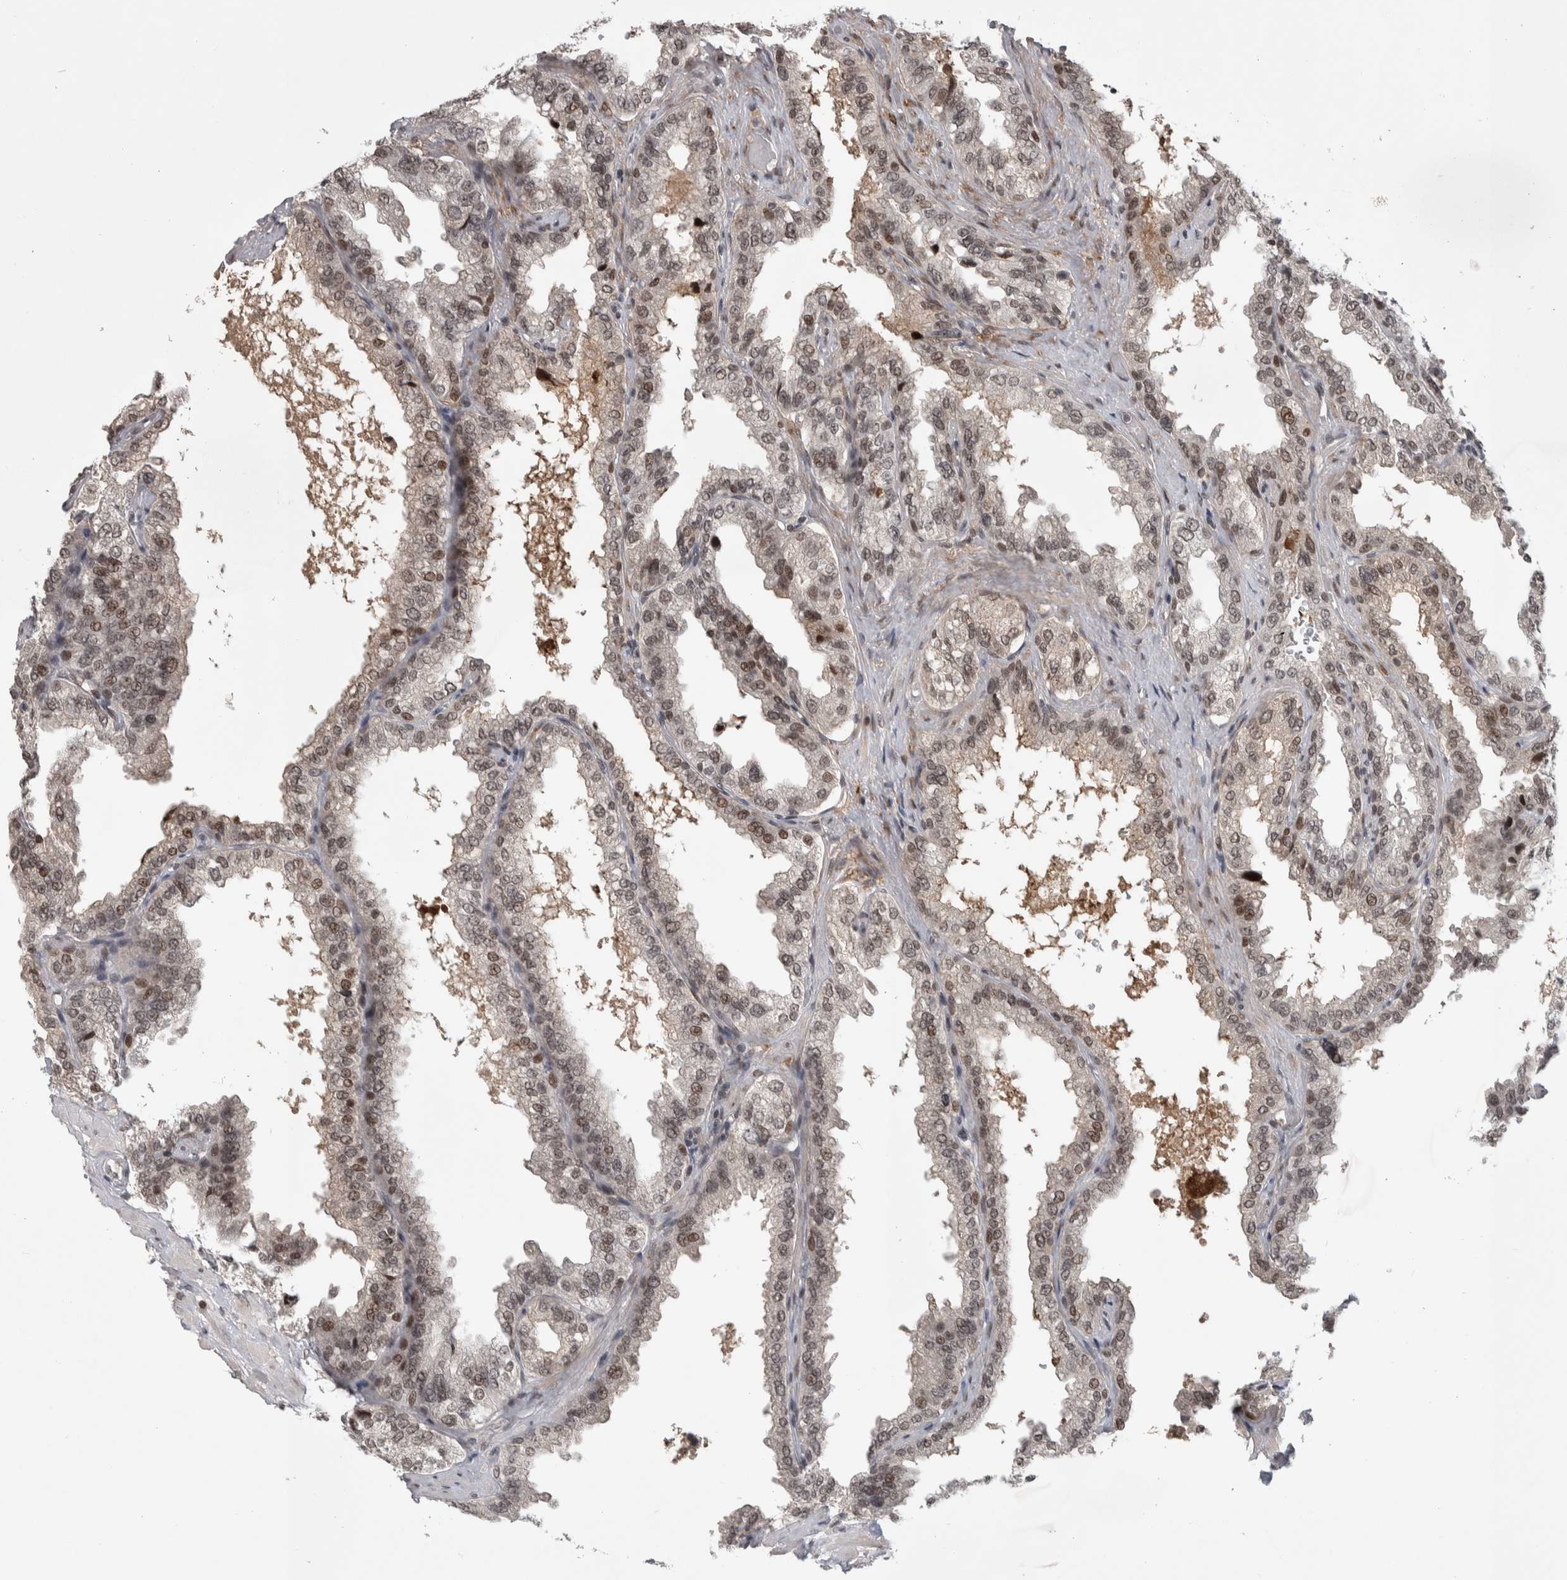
{"staining": {"intensity": "moderate", "quantity": "25%-75%", "location": "nuclear"}, "tissue": "seminal vesicle", "cell_type": "Glandular cells", "image_type": "normal", "snomed": [{"axis": "morphology", "description": "Normal tissue, NOS"}, {"axis": "topography", "description": "Seminal veicle"}], "caption": "Immunohistochemical staining of unremarkable human seminal vesicle shows medium levels of moderate nuclear positivity in about 25%-75% of glandular cells. (Brightfield microscopy of DAB IHC at high magnification).", "gene": "ZSCAN21", "patient": {"sex": "male", "age": 68}}